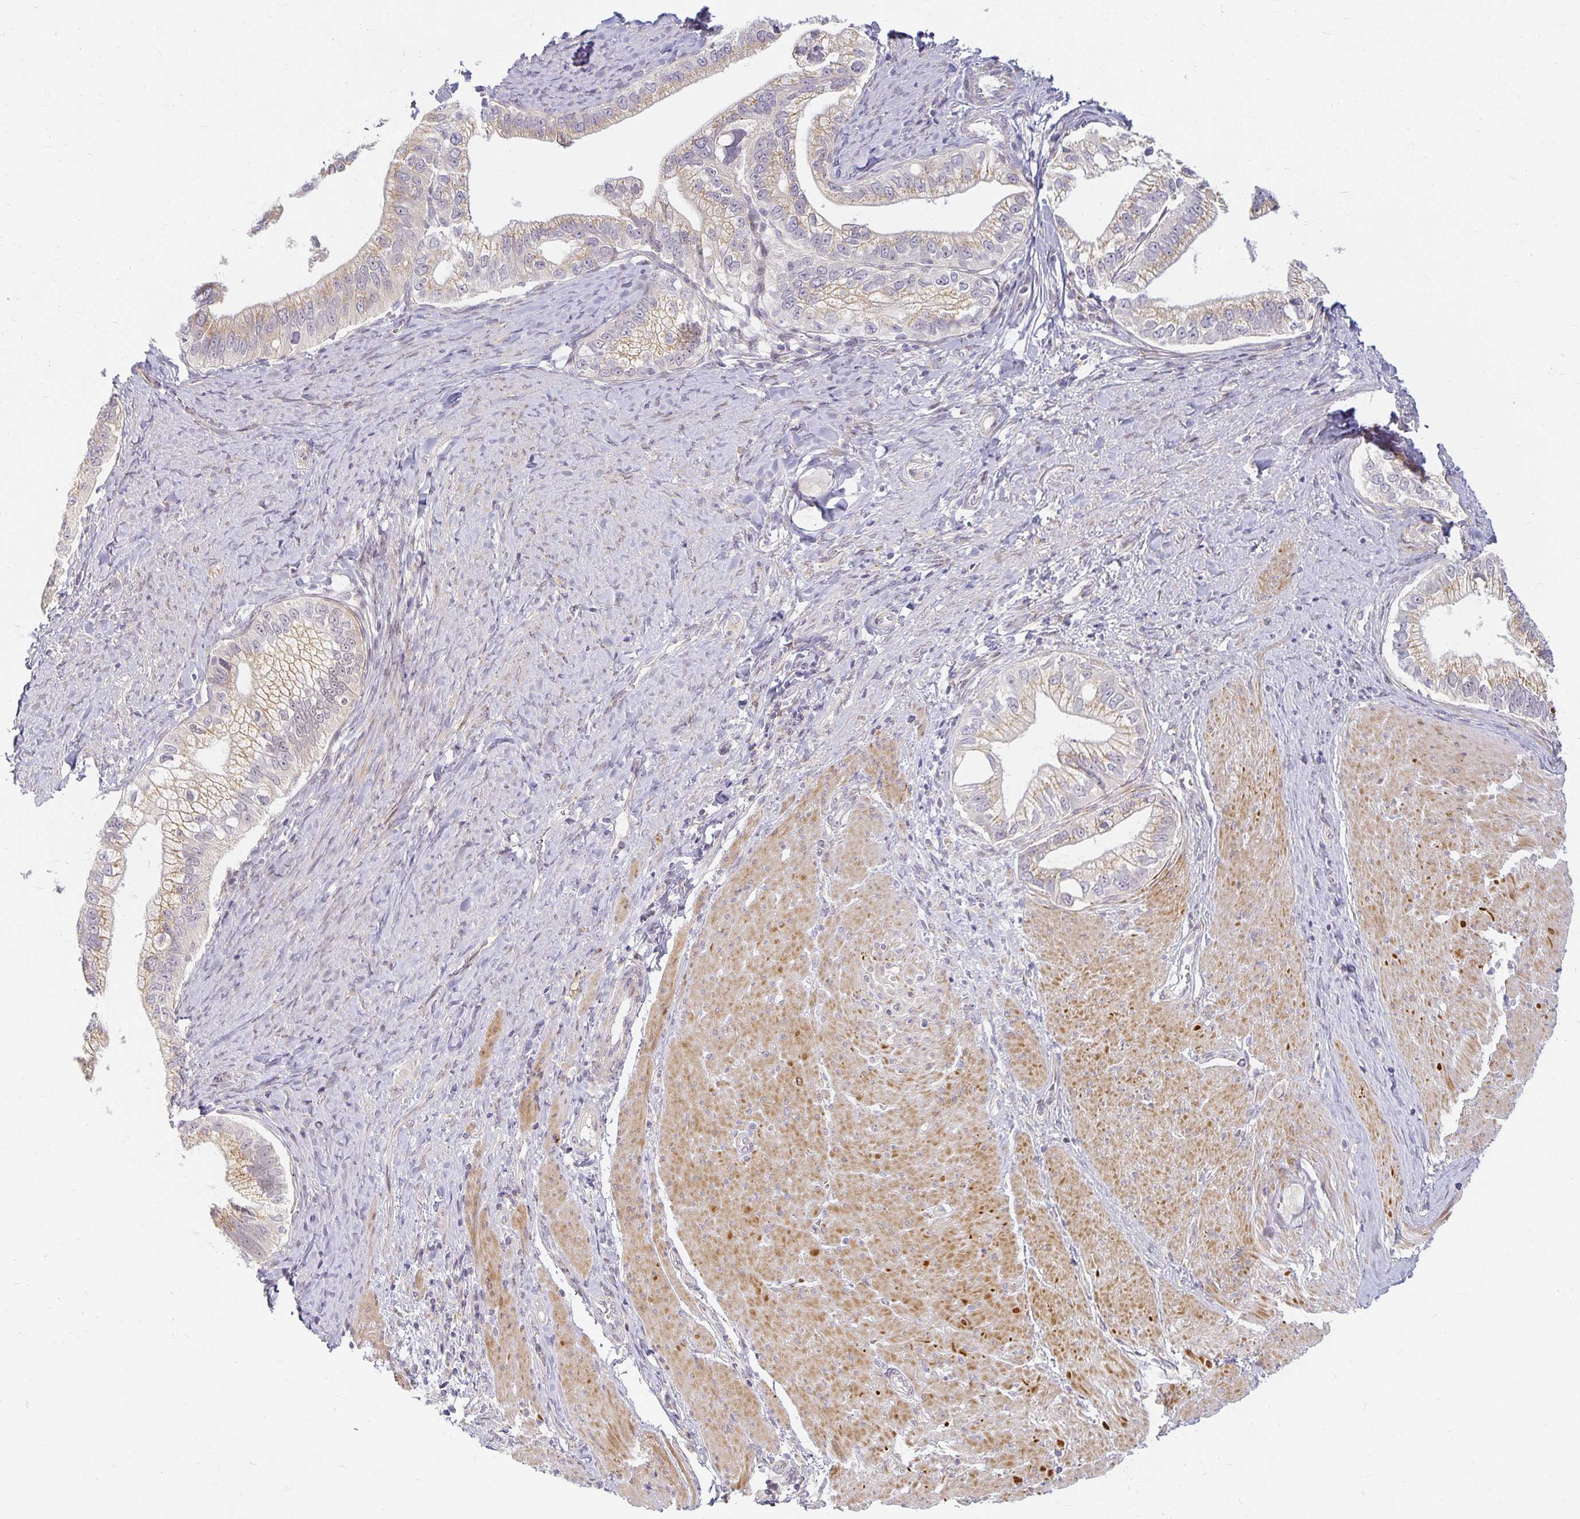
{"staining": {"intensity": "weak", "quantity": "25%-75%", "location": "cytoplasmic/membranous"}, "tissue": "pancreatic cancer", "cell_type": "Tumor cells", "image_type": "cancer", "snomed": [{"axis": "morphology", "description": "Adenocarcinoma, NOS"}, {"axis": "topography", "description": "Pancreas"}], "caption": "IHC photomicrograph of human pancreatic cancer stained for a protein (brown), which displays low levels of weak cytoplasmic/membranous positivity in about 25%-75% of tumor cells.", "gene": "EHF", "patient": {"sex": "male", "age": 70}}